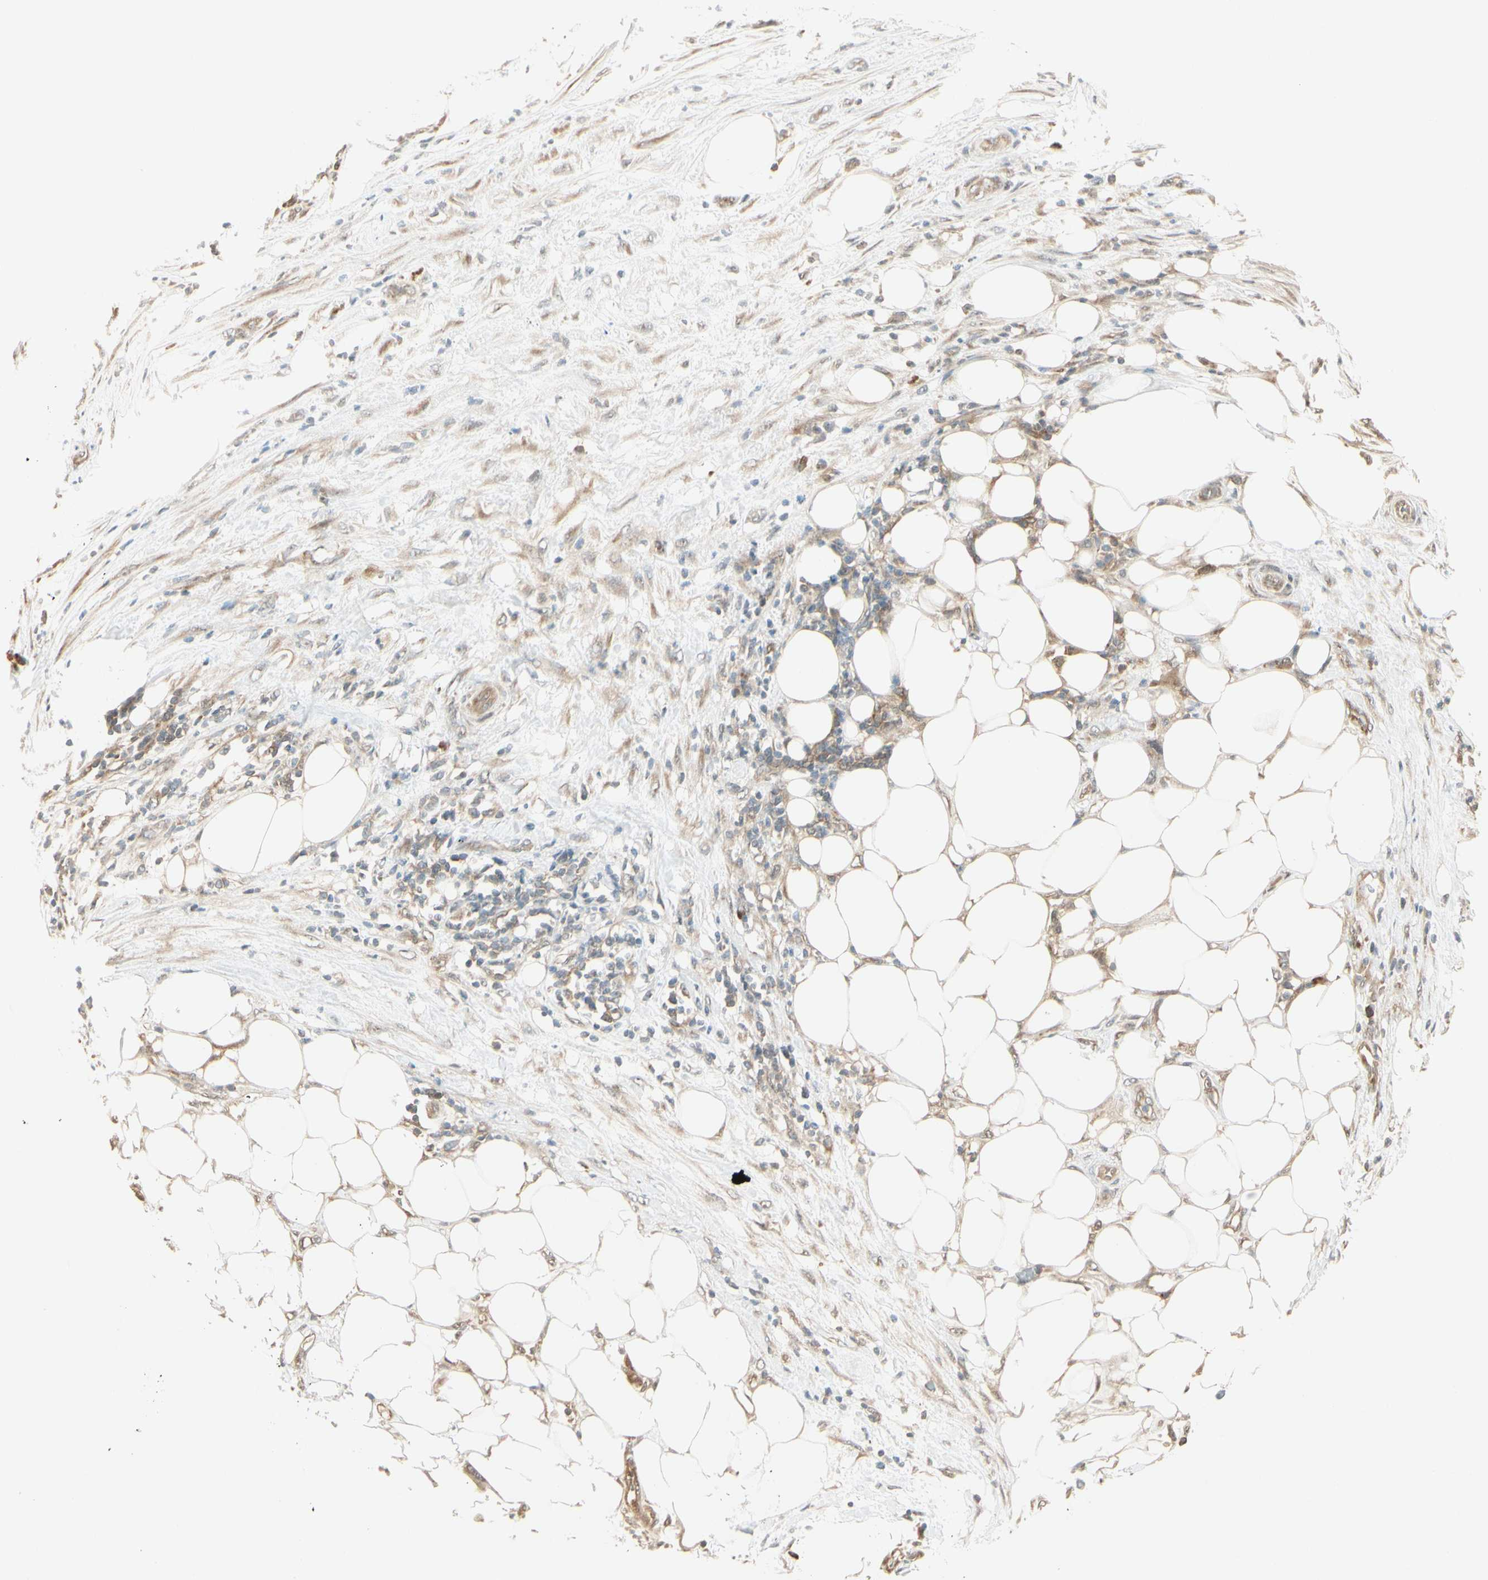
{"staining": {"intensity": "negative", "quantity": "none", "location": "none"}, "tissue": "pancreatic cancer", "cell_type": "Tumor cells", "image_type": "cancer", "snomed": [{"axis": "morphology", "description": "Adenocarcinoma, NOS"}, {"axis": "topography", "description": "Pancreas"}], "caption": "Tumor cells show no significant protein staining in pancreatic cancer.", "gene": "IPO5", "patient": {"sex": "female", "age": 78}}